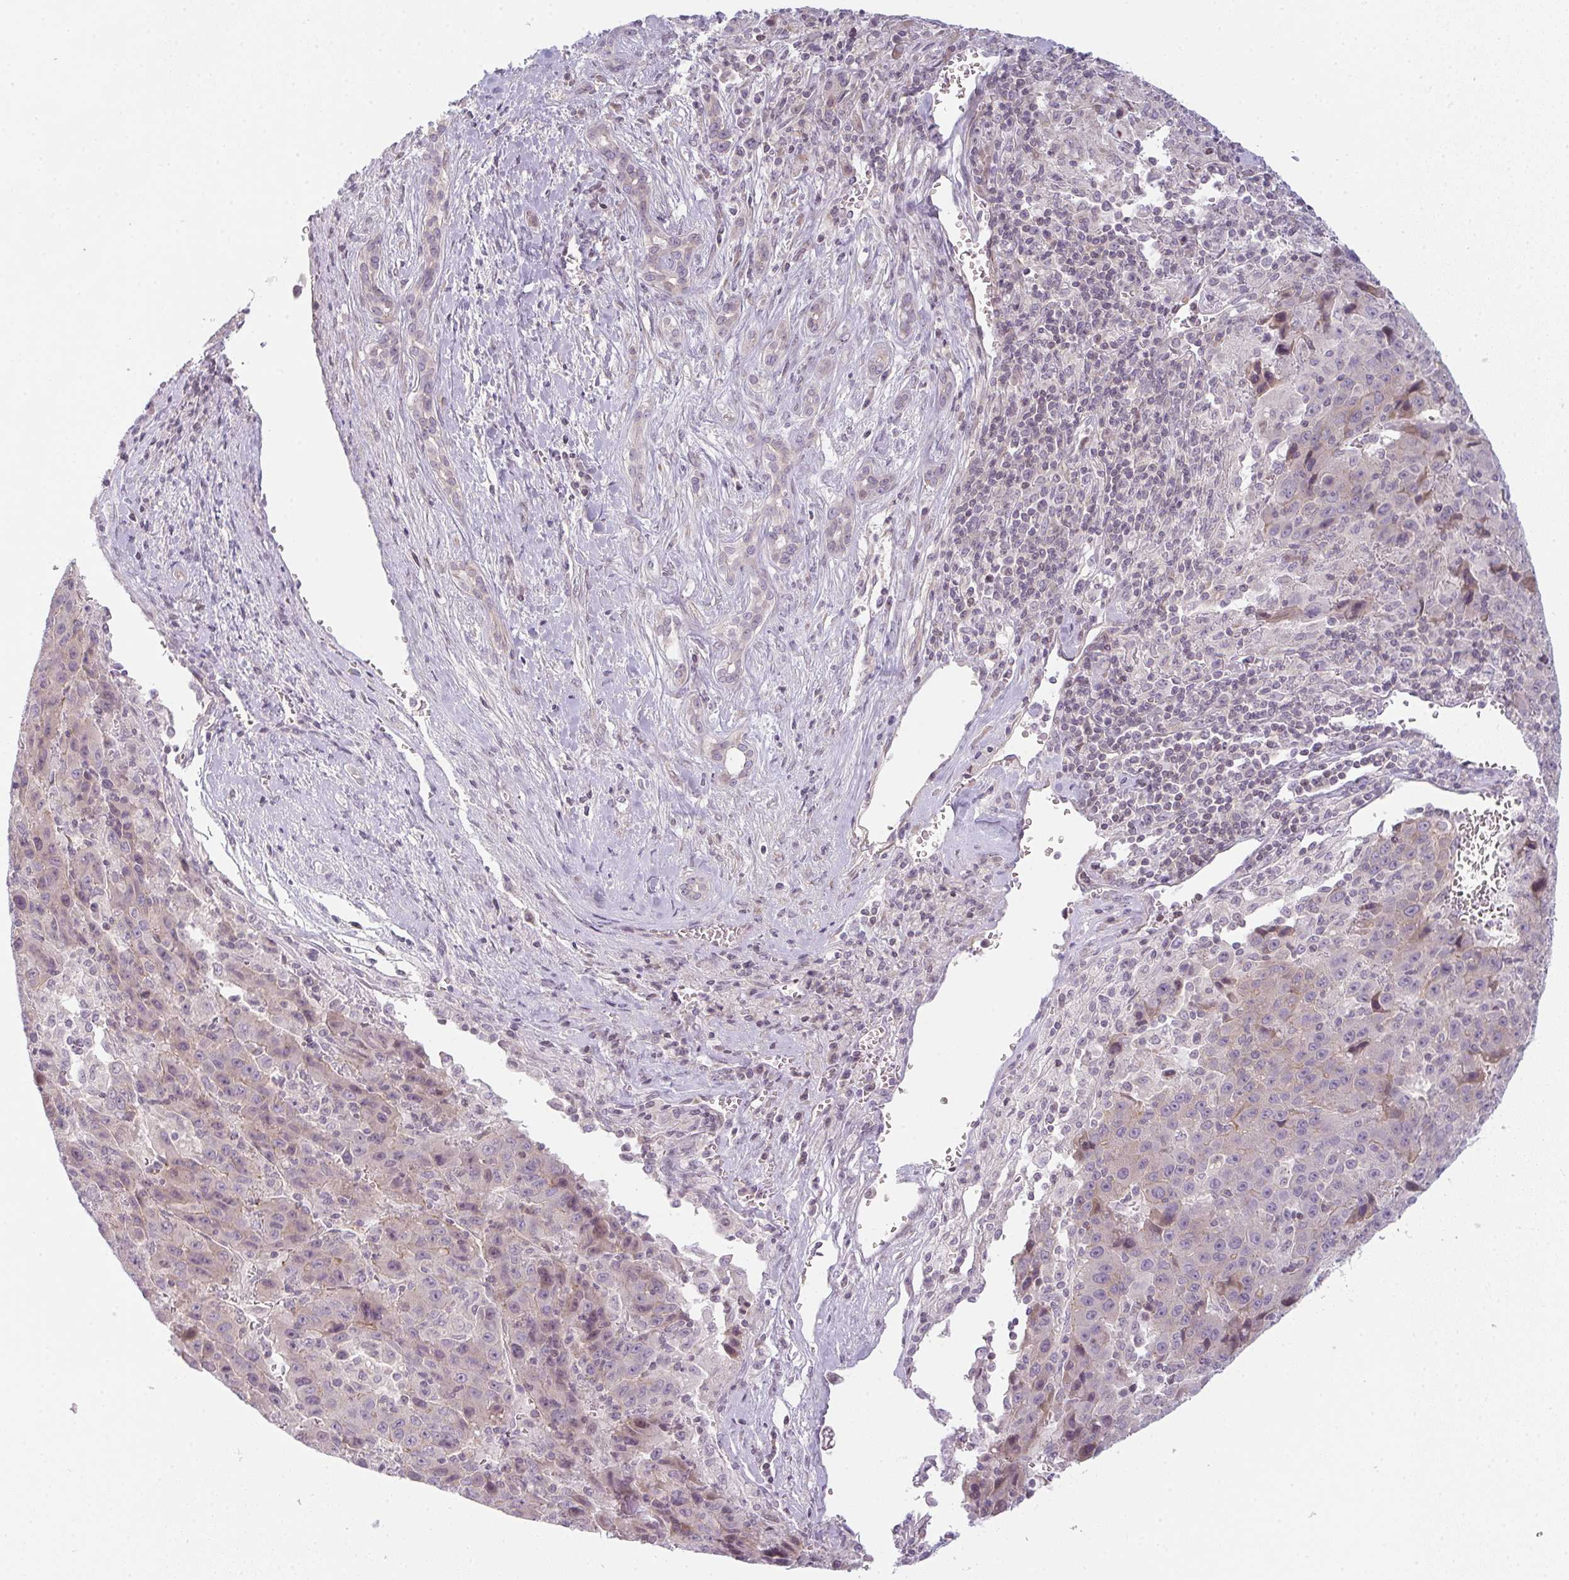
{"staining": {"intensity": "negative", "quantity": "none", "location": "none"}, "tissue": "liver cancer", "cell_type": "Tumor cells", "image_type": "cancer", "snomed": [{"axis": "morphology", "description": "Carcinoma, Hepatocellular, NOS"}, {"axis": "topography", "description": "Liver"}], "caption": "A photomicrograph of liver cancer stained for a protein demonstrates no brown staining in tumor cells.", "gene": "TMEM237", "patient": {"sex": "female", "age": 53}}